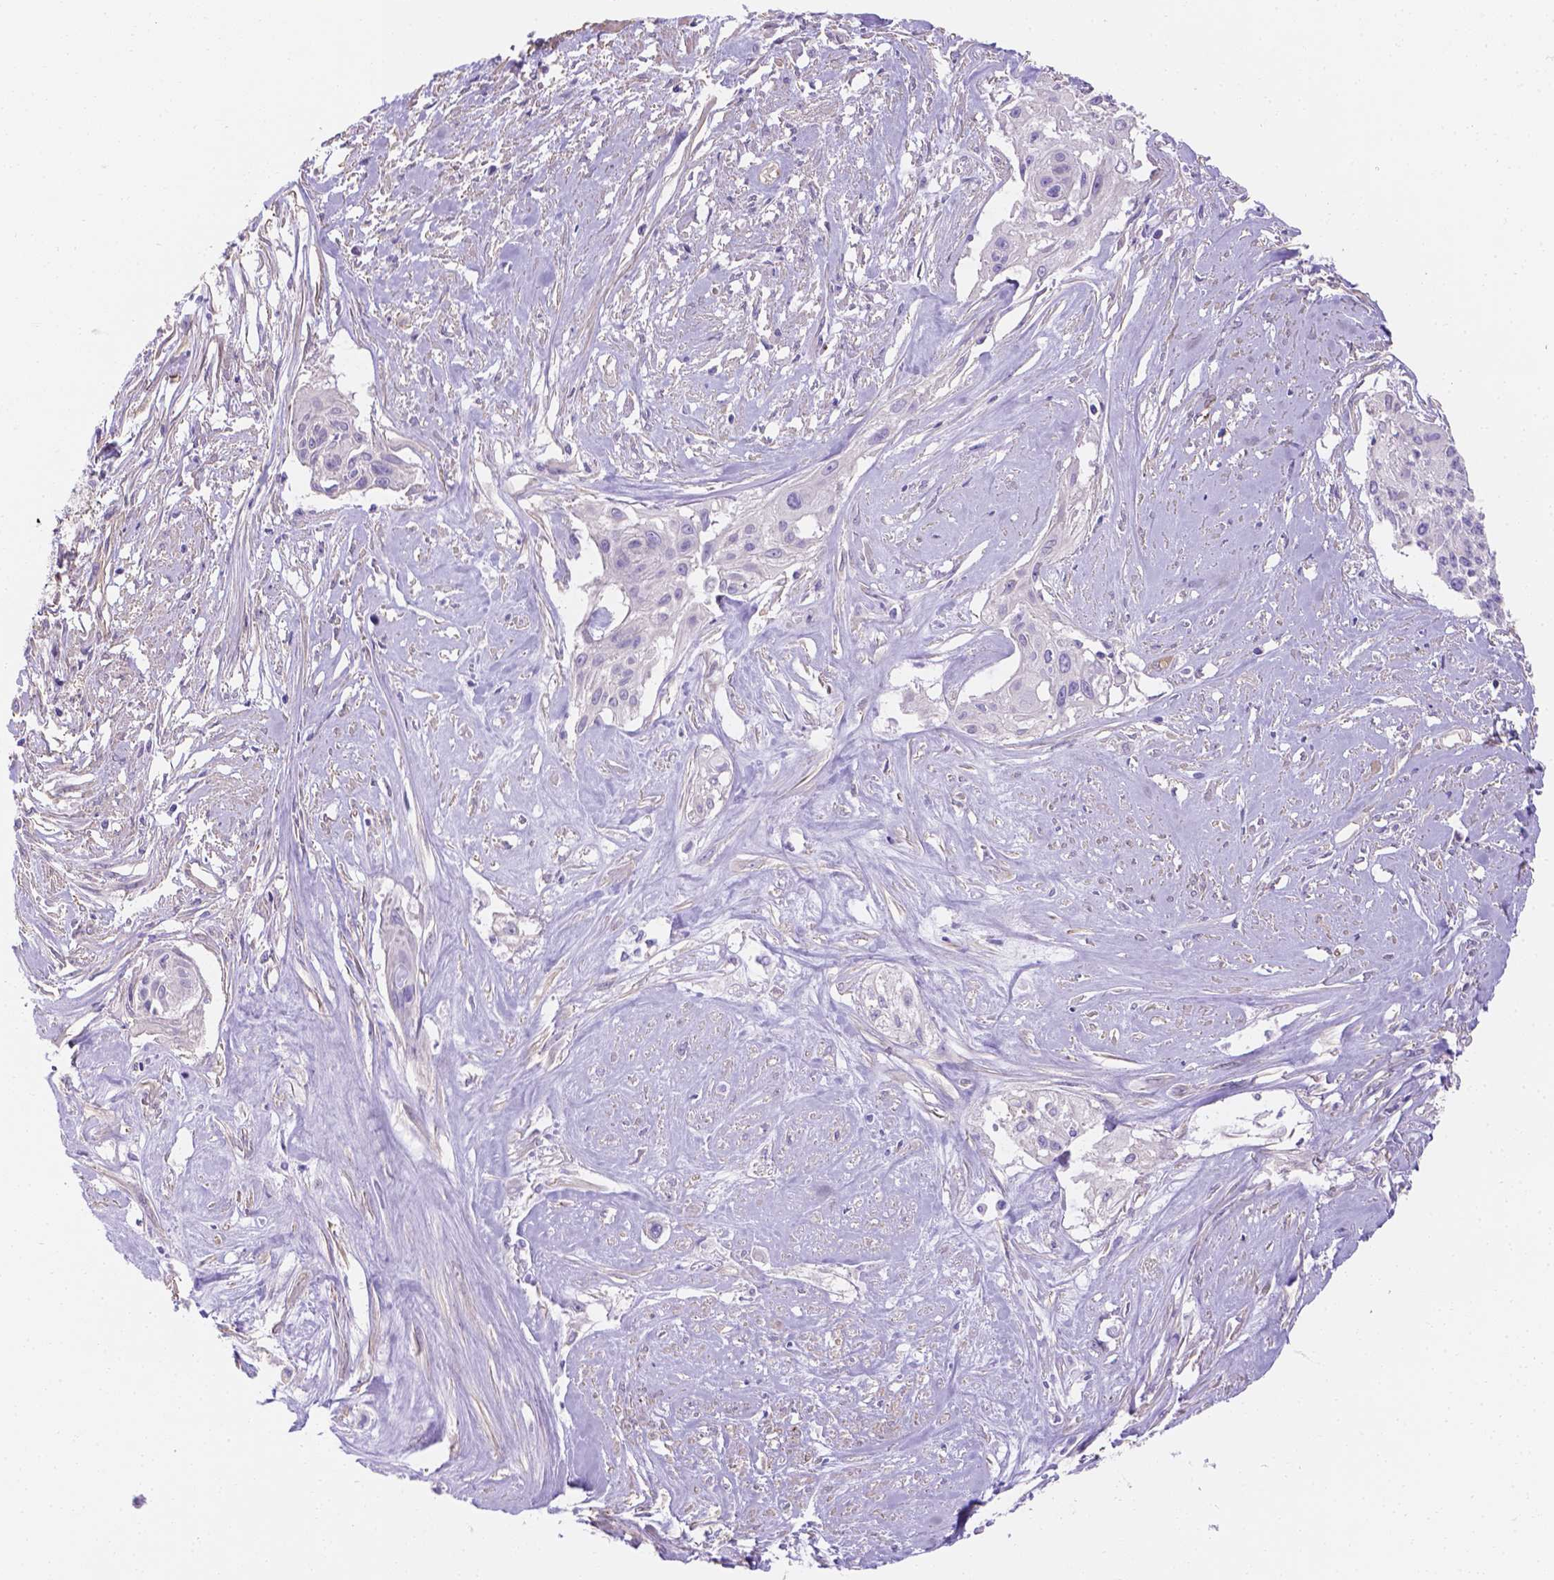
{"staining": {"intensity": "negative", "quantity": "none", "location": "none"}, "tissue": "cervical cancer", "cell_type": "Tumor cells", "image_type": "cancer", "snomed": [{"axis": "morphology", "description": "Squamous cell carcinoma, NOS"}, {"axis": "topography", "description": "Cervix"}], "caption": "Cervical squamous cell carcinoma was stained to show a protein in brown. There is no significant positivity in tumor cells.", "gene": "SLC40A1", "patient": {"sex": "female", "age": 49}}